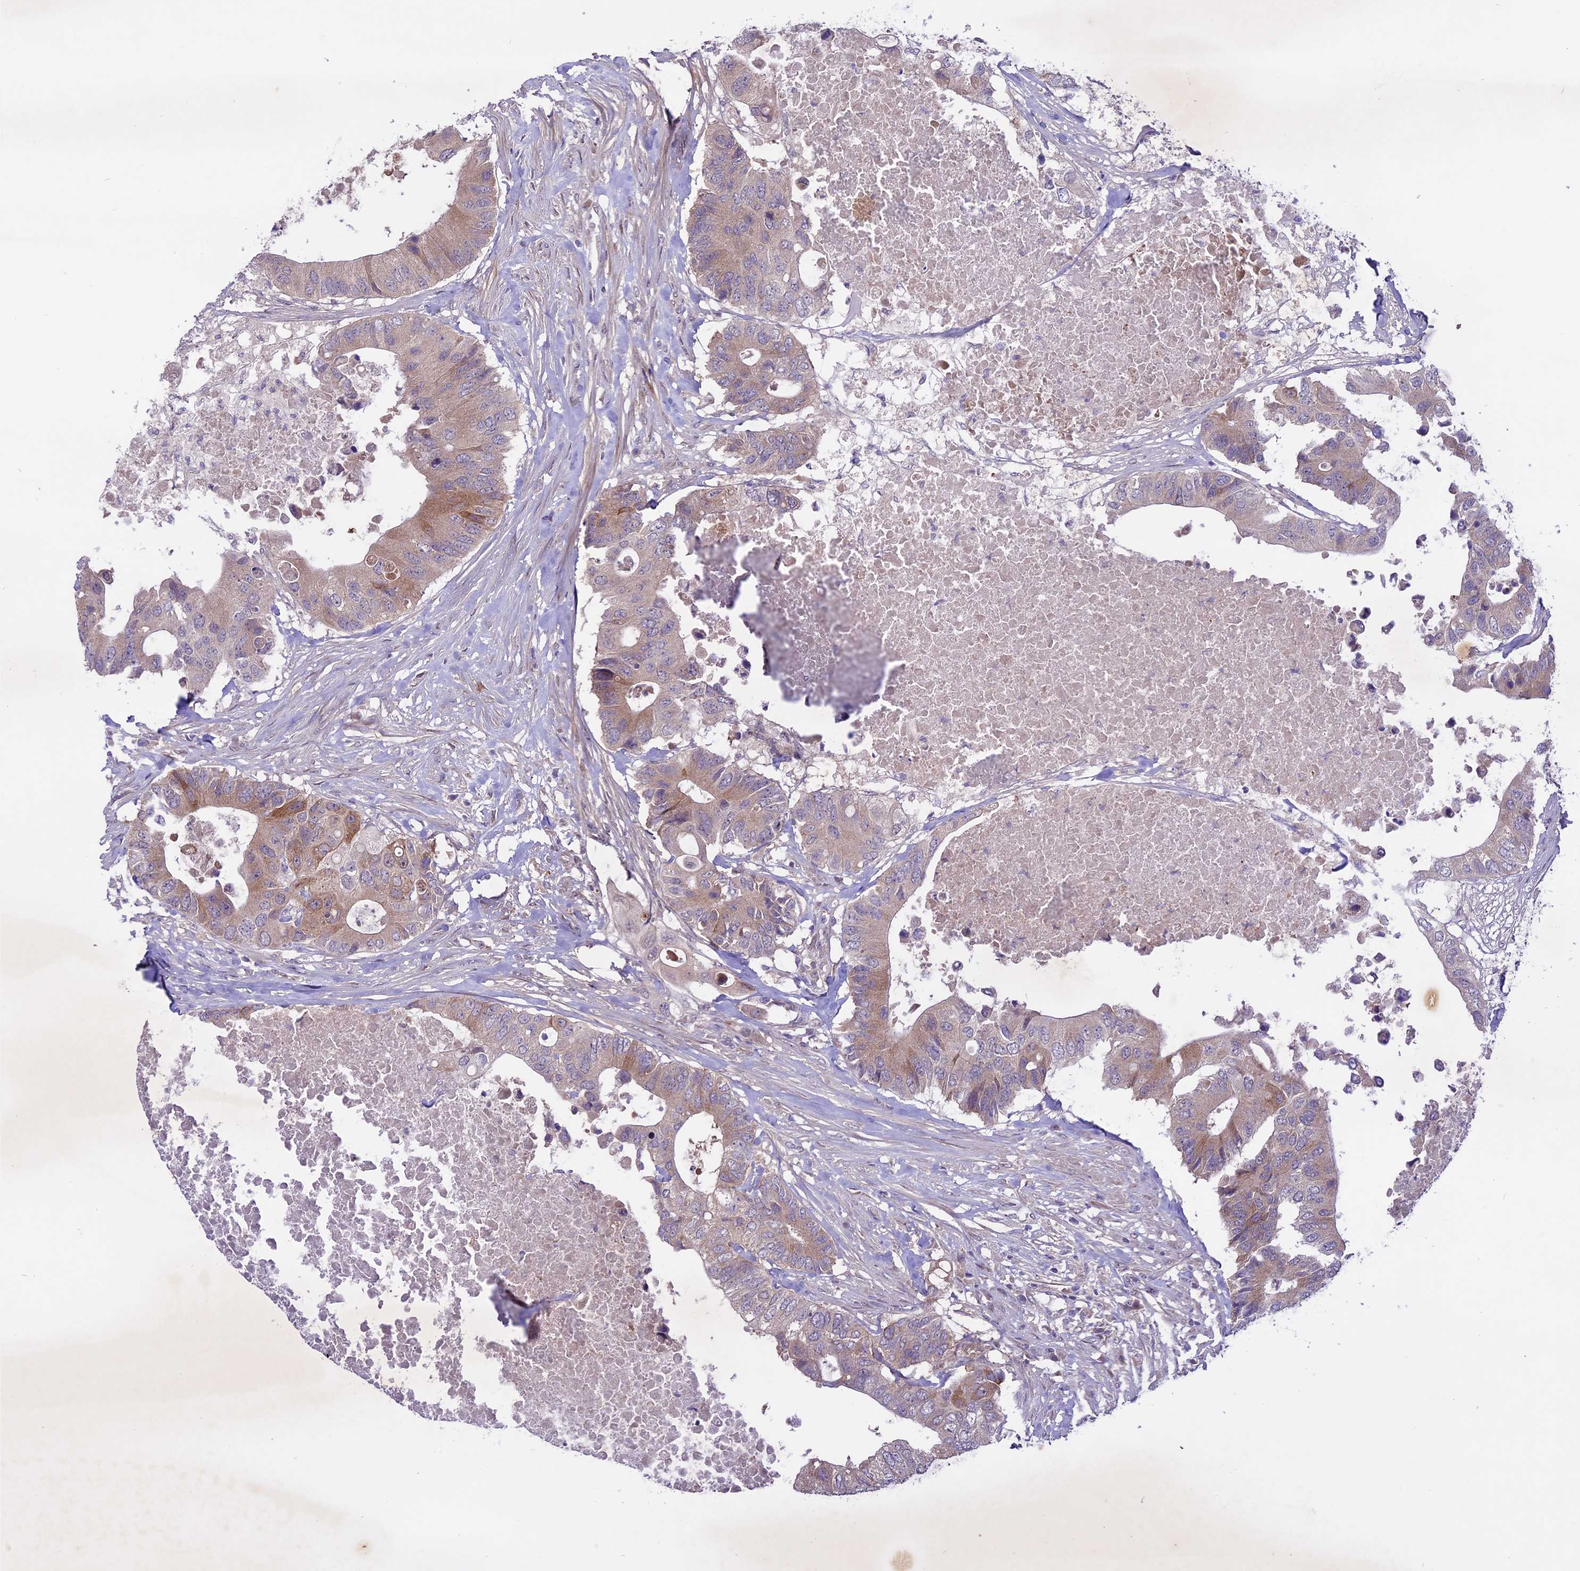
{"staining": {"intensity": "weak", "quantity": "25%-75%", "location": "cytoplasmic/membranous"}, "tissue": "colorectal cancer", "cell_type": "Tumor cells", "image_type": "cancer", "snomed": [{"axis": "morphology", "description": "Adenocarcinoma, NOS"}, {"axis": "topography", "description": "Colon"}], "caption": "Protein staining displays weak cytoplasmic/membranous staining in approximately 25%-75% of tumor cells in colorectal adenocarcinoma.", "gene": "SPRED1", "patient": {"sex": "male", "age": 71}}